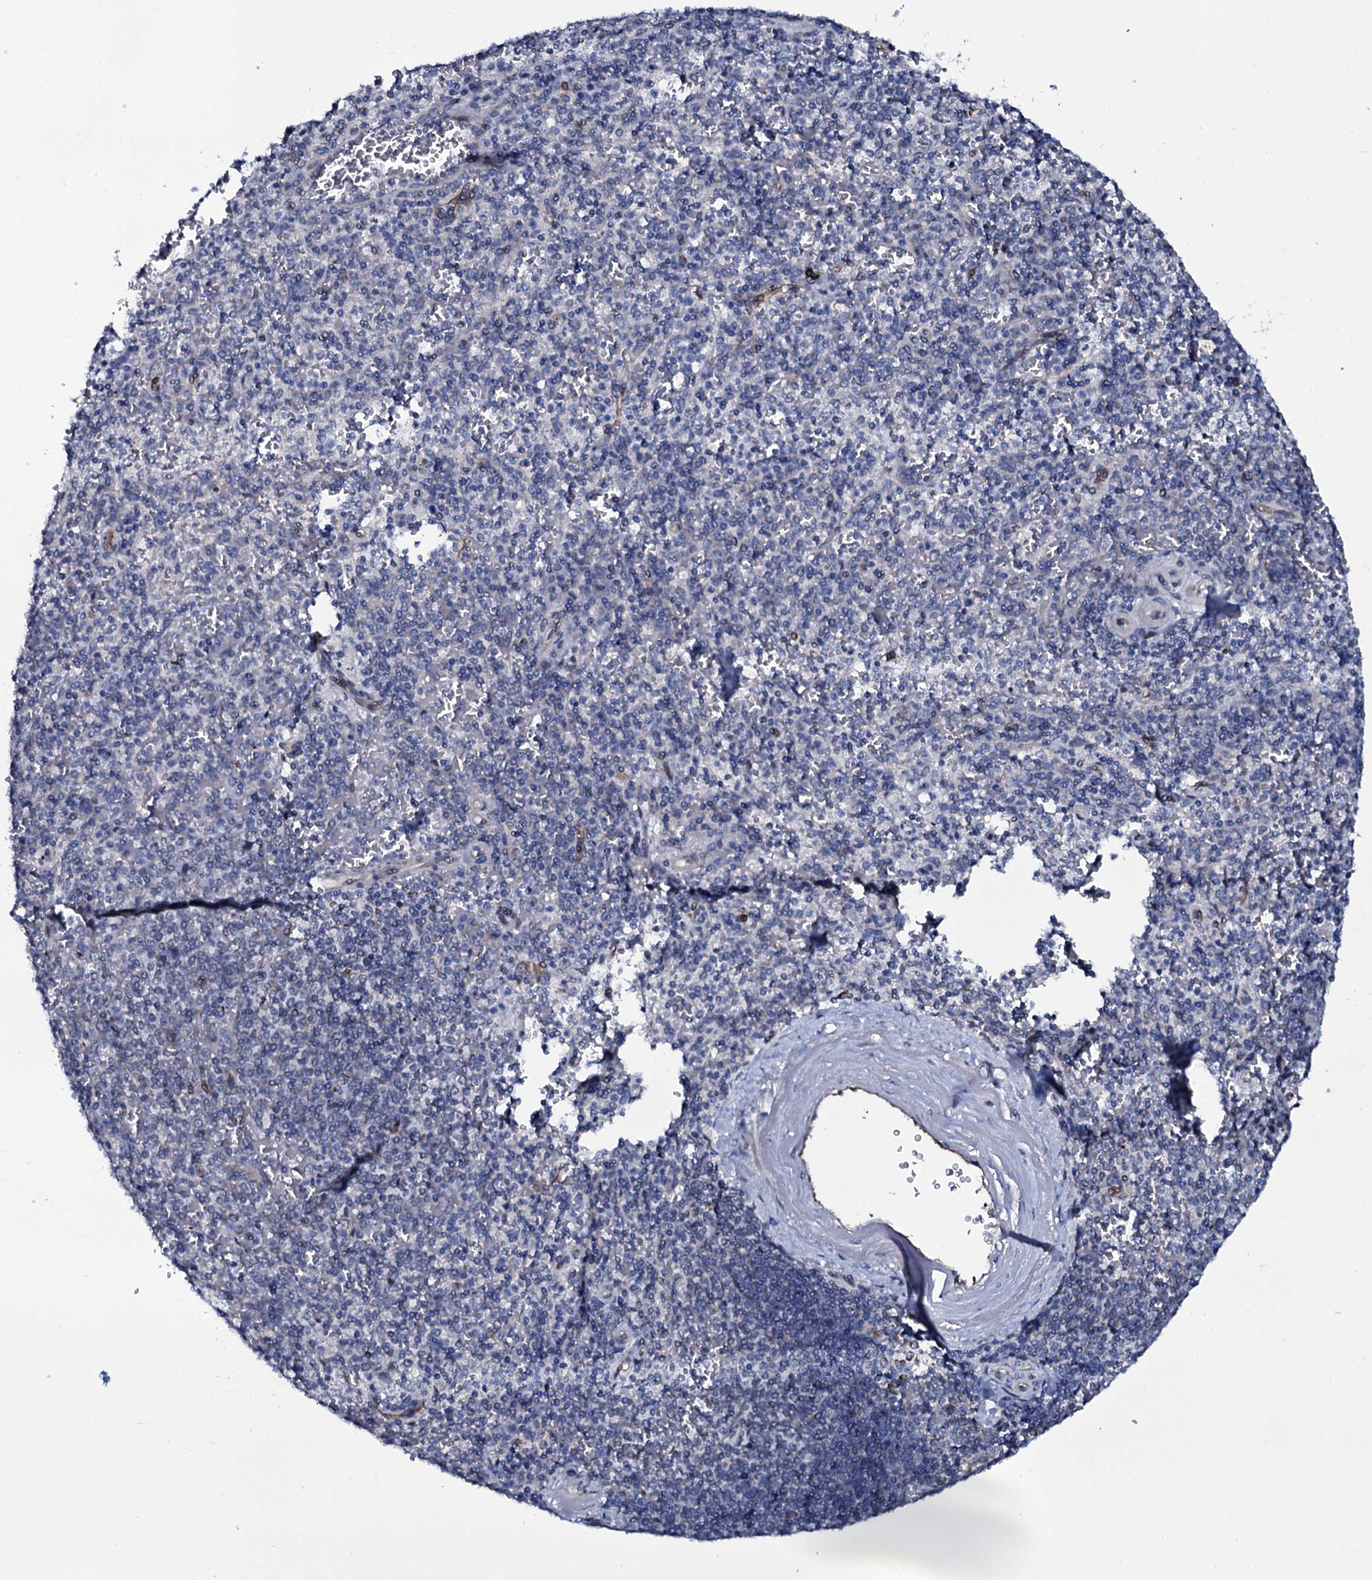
{"staining": {"intensity": "negative", "quantity": "none", "location": "none"}, "tissue": "spleen", "cell_type": "Cells in red pulp", "image_type": "normal", "snomed": [{"axis": "morphology", "description": "Normal tissue, NOS"}, {"axis": "topography", "description": "Spleen"}], "caption": "Micrograph shows no significant protein expression in cells in red pulp of normal spleen. (Brightfield microscopy of DAB immunohistochemistry (IHC) at high magnification).", "gene": "WIPF3", "patient": {"sex": "male", "age": 82}}